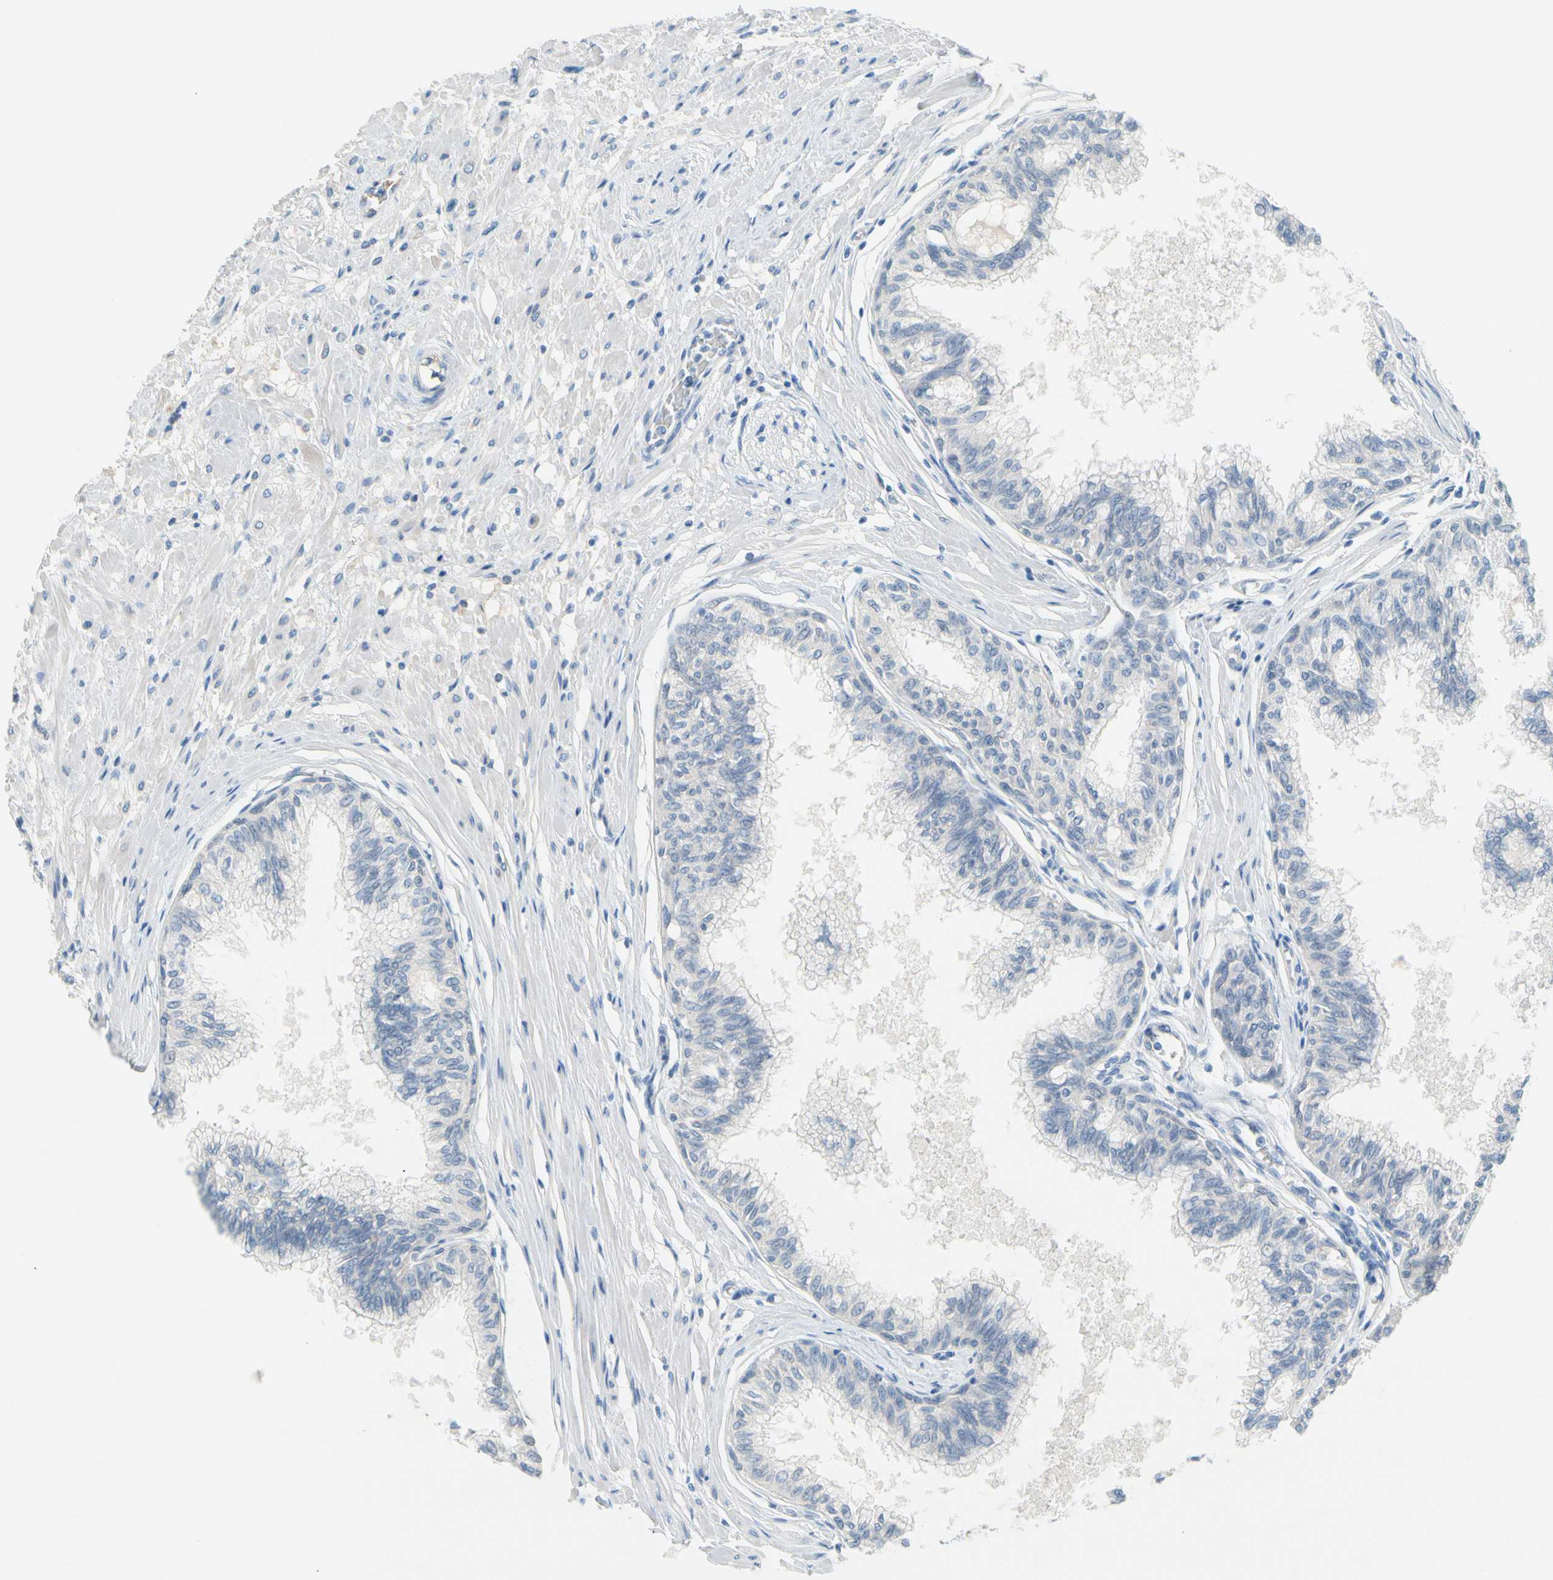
{"staining": {"intensity": "negative", "quantity": "none", "location": "none"}, "tissue": "prostate", "cell_type": "Glandular cells", "image_type": "normal", "snomed": [{"axis": "morphology", "description": "Normal tissue, NOS"}, {"axis": "topography", "description": "Prostate"}, {"axis": "topography", "description": "Seminal veicle"}], "caption": "DAB immunohistochemical staining of benign human prostate exhibits no significant expression in glandular cells. The staining was performed using DAB to visualize the protein expression in brown, while the nuclei were stained in blue with hematoxylin (Magnification: 20x).", "gene": "CNDP1", "patient": {"sex": "male", "age": 60}}